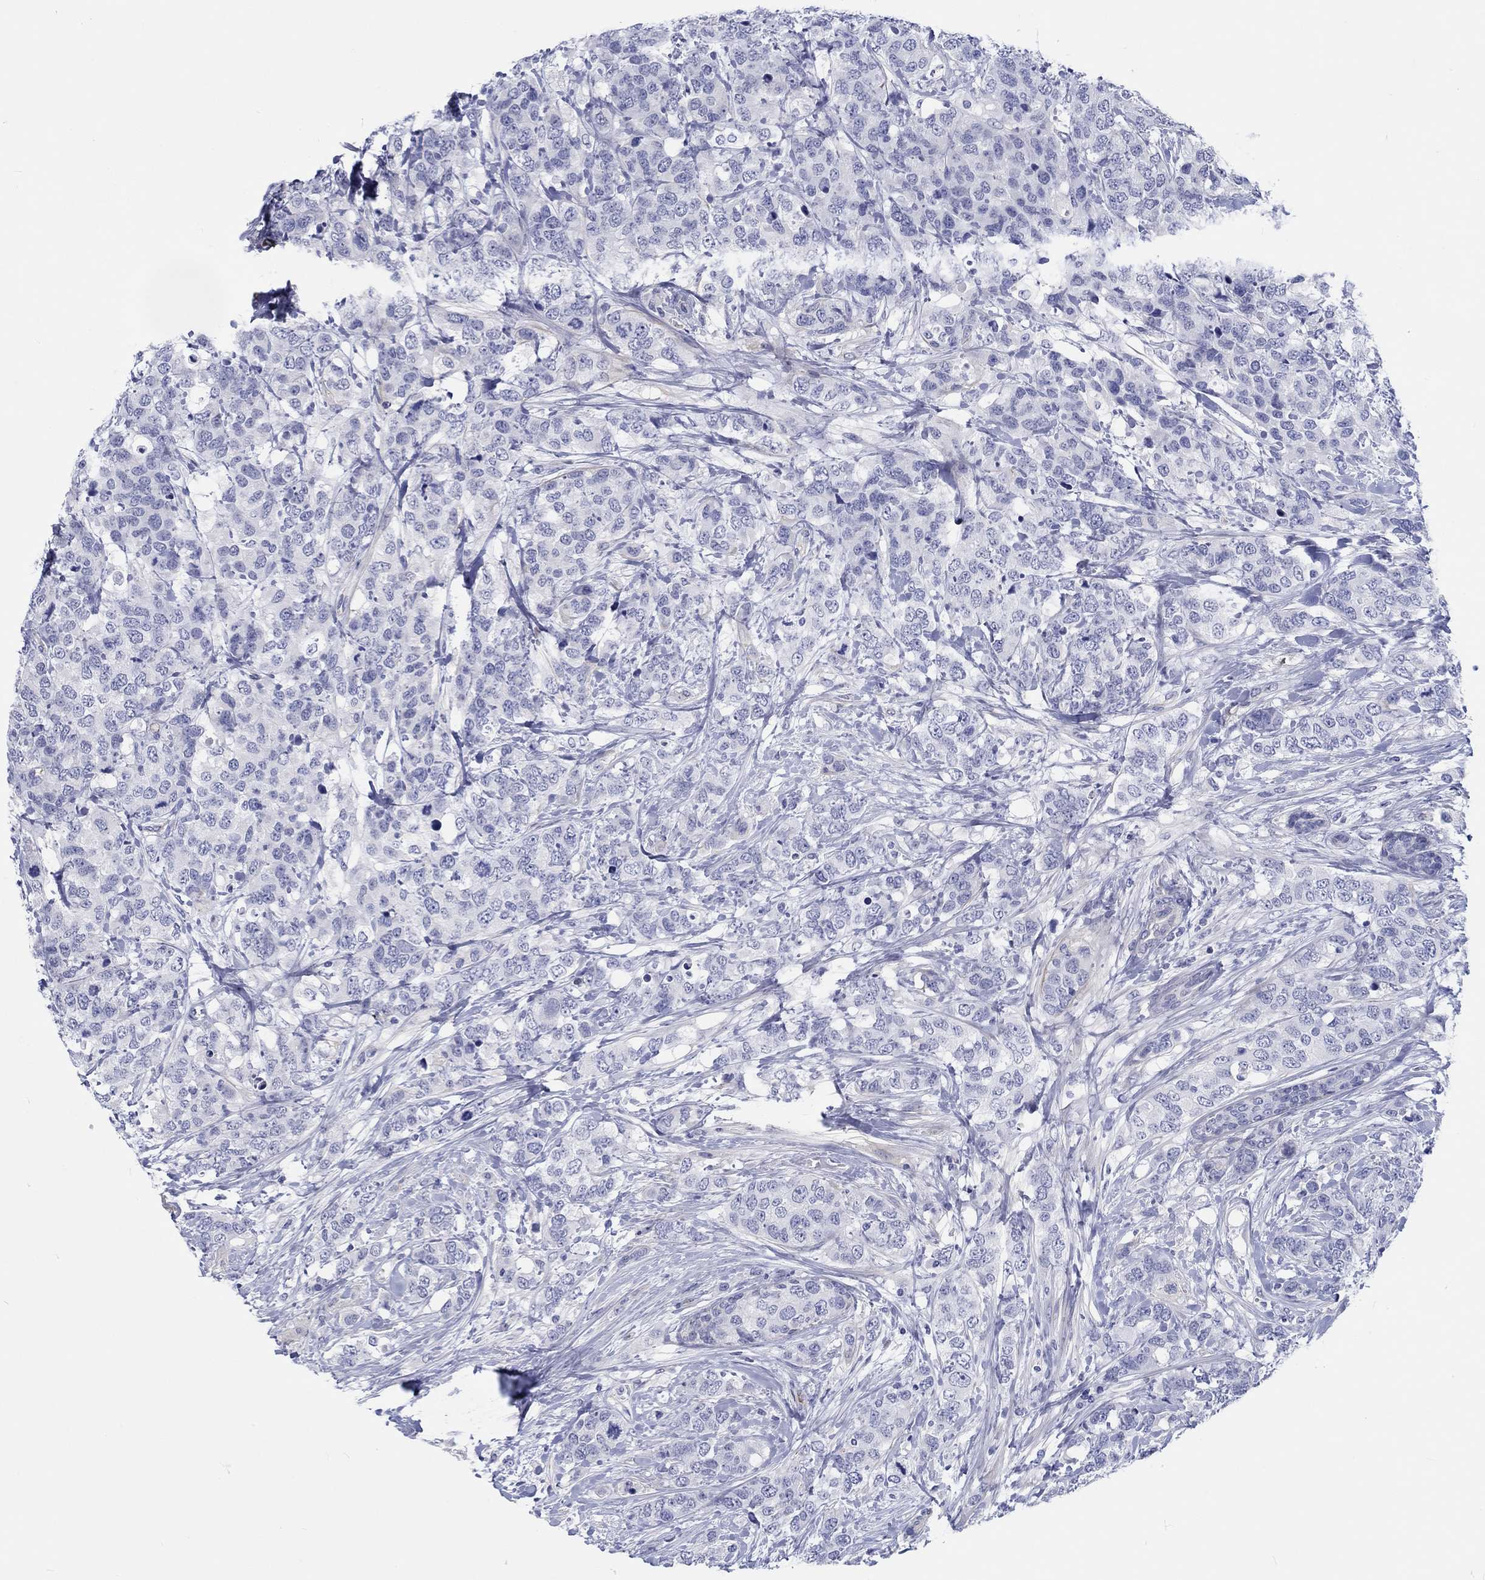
{"staining": {"intensity": "negative", "quantity": "none", "location": "none"}, "tissue": "breast cancer", "cell_type": "Tumor cells", "image_type": "cancer", "snomed": [{"axis": "morphology", "description": "Lobular carcinoma"}, {"axis": "topography", "description": "Breast"}], "caption": "This is an IHC micrograph of human lobular carcinoma (breast). There is no expression in tumor cells.", "gene": "CDY2B", "patient": {"sex": "female", "age": 59}}